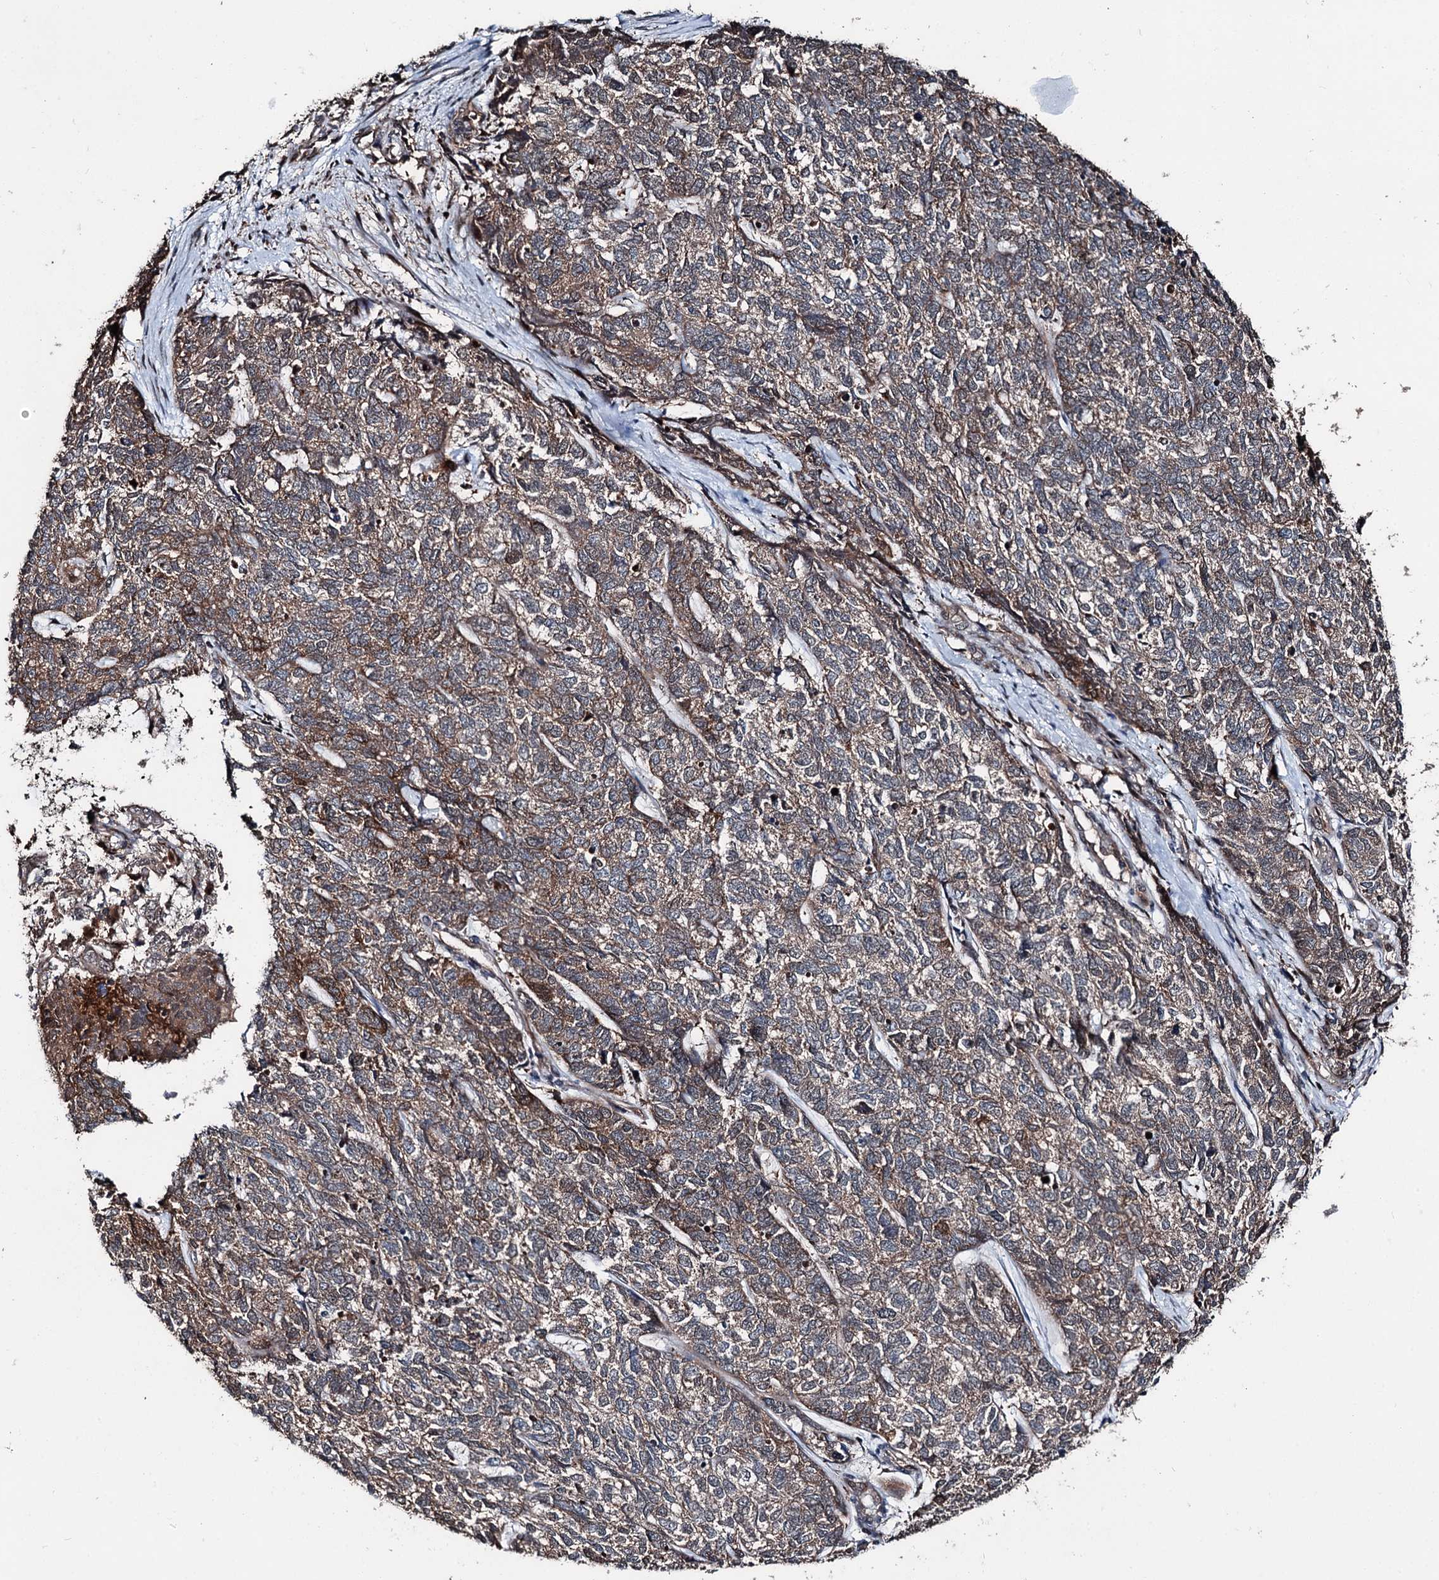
{"staining": {"intensity": "moderate", "quantity": ">75%", "location": "cytoplasmic/membranous"}, "tissue": "cervical cancer", "cell_type": "Tumor cells", "image_type": "cancer", "snomed": [{"axis": "morphology", "description": "Squamous cell carcinoma, NOS"}, {"axis": "topography", "description": "Cervix"}], "caption": "Immunohistochemistry (IHC) (DAB (3,3'-diaminobenzidine)) staining of cervical cancer (squamous cell carcinoma) shows moderate cytoplasmic/membranous protein positivity in about >75% of tumor cells. (DAB (3,3'-diaminobenzidine) = brown stain, brightfield microscopy at high magnification).", "gene": "PSMD13", "patient": {"sex": "female", "age": 63}}